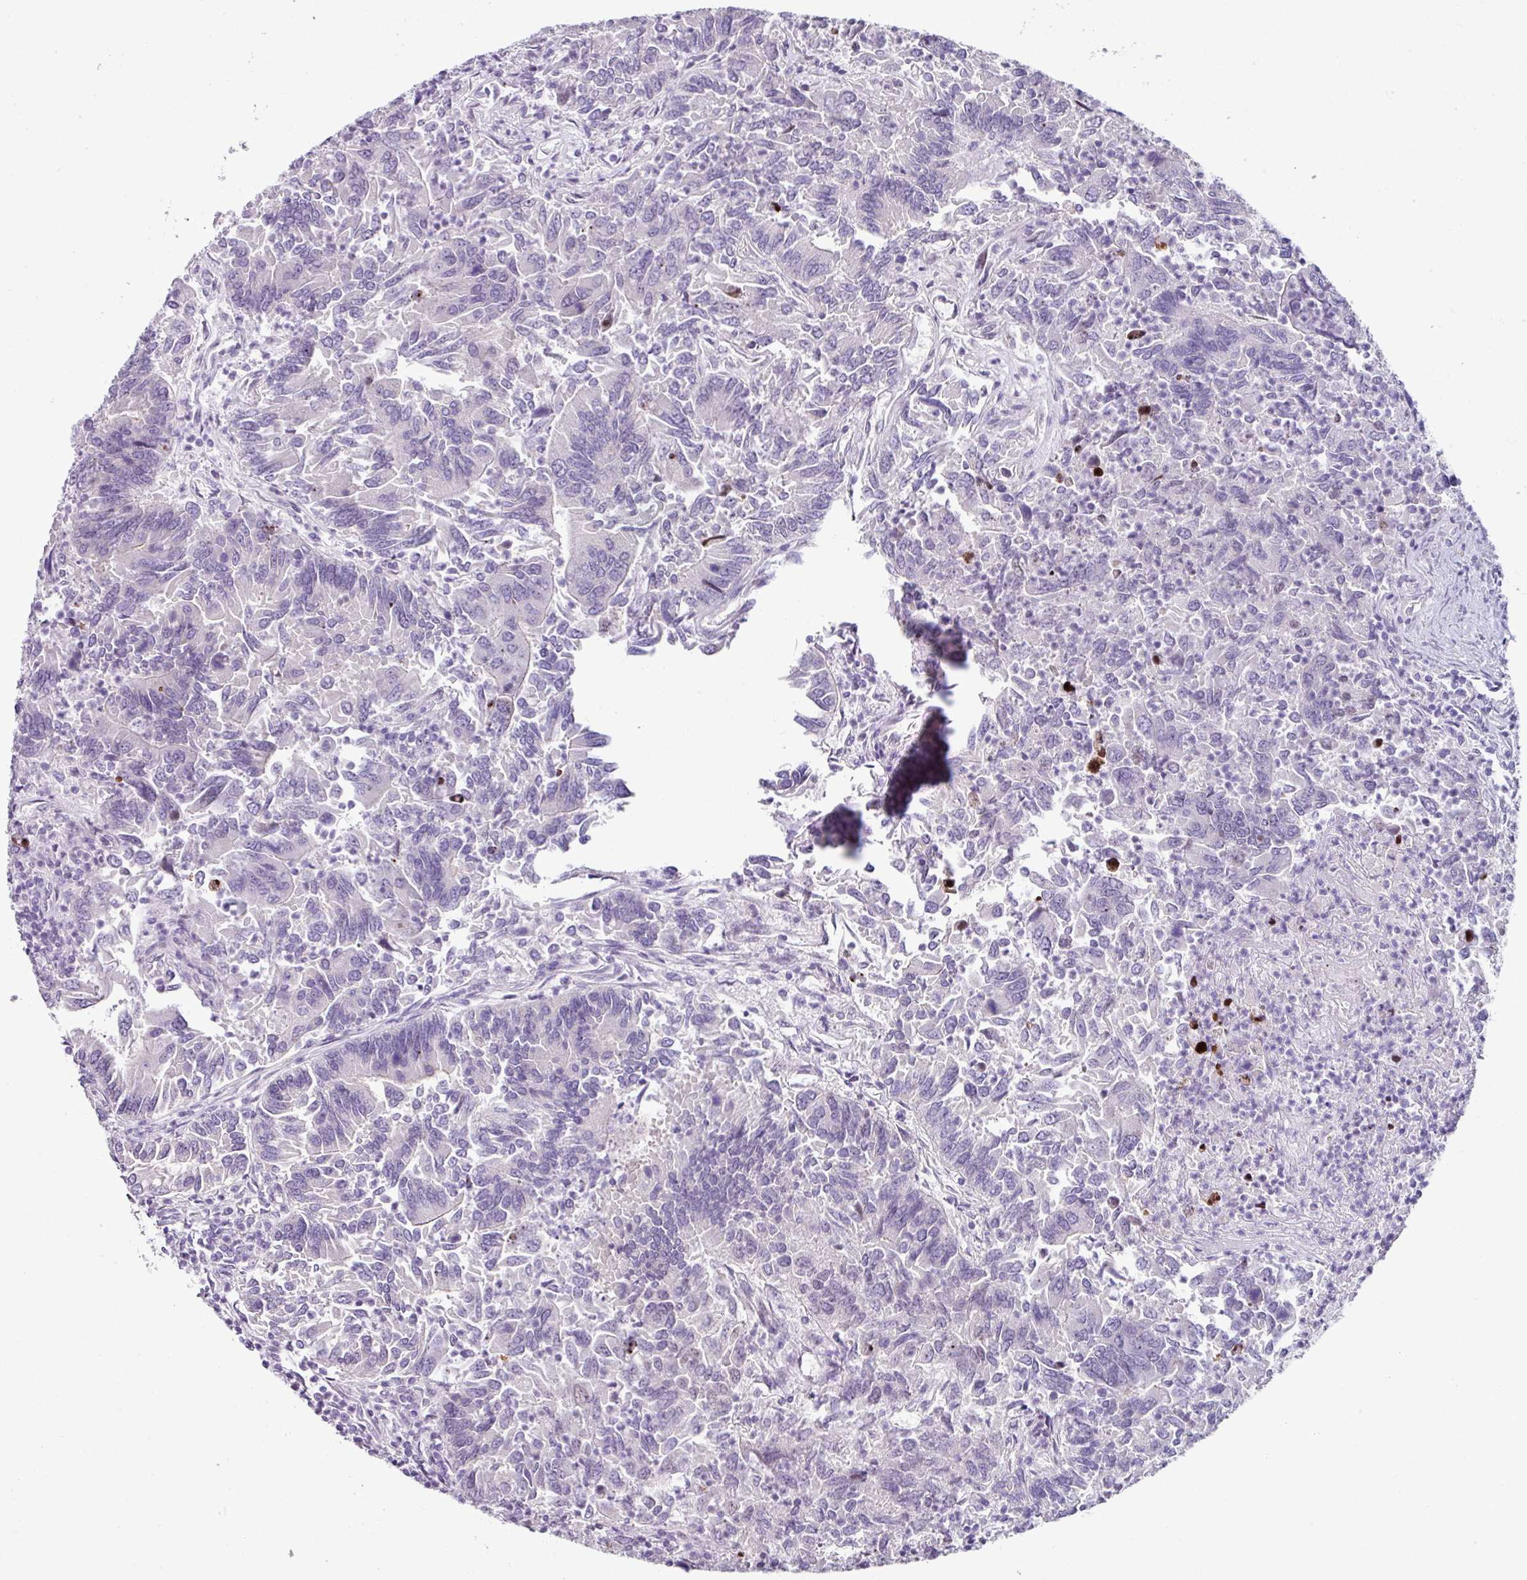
{"staining": {"intensity": "negative", "quantity": "none", "location": "none"}, "tissue": "colorectal cancer", "cell_type": "Tumor cells", "image_type": "cancer", "snomed": [{"axis": "morphology", "description": "Adenocarcinoma, NOS"}, {"axis": "topography", "description": "Colon"}], "caption": "An immunohistochemistry (IHC) photomicrograph of colorectal cancer is shown. There is no staining in tumor cells of colorectal cancer.", "gene": "TRA2A", "patient": {"sex": "female", "age": 67}}